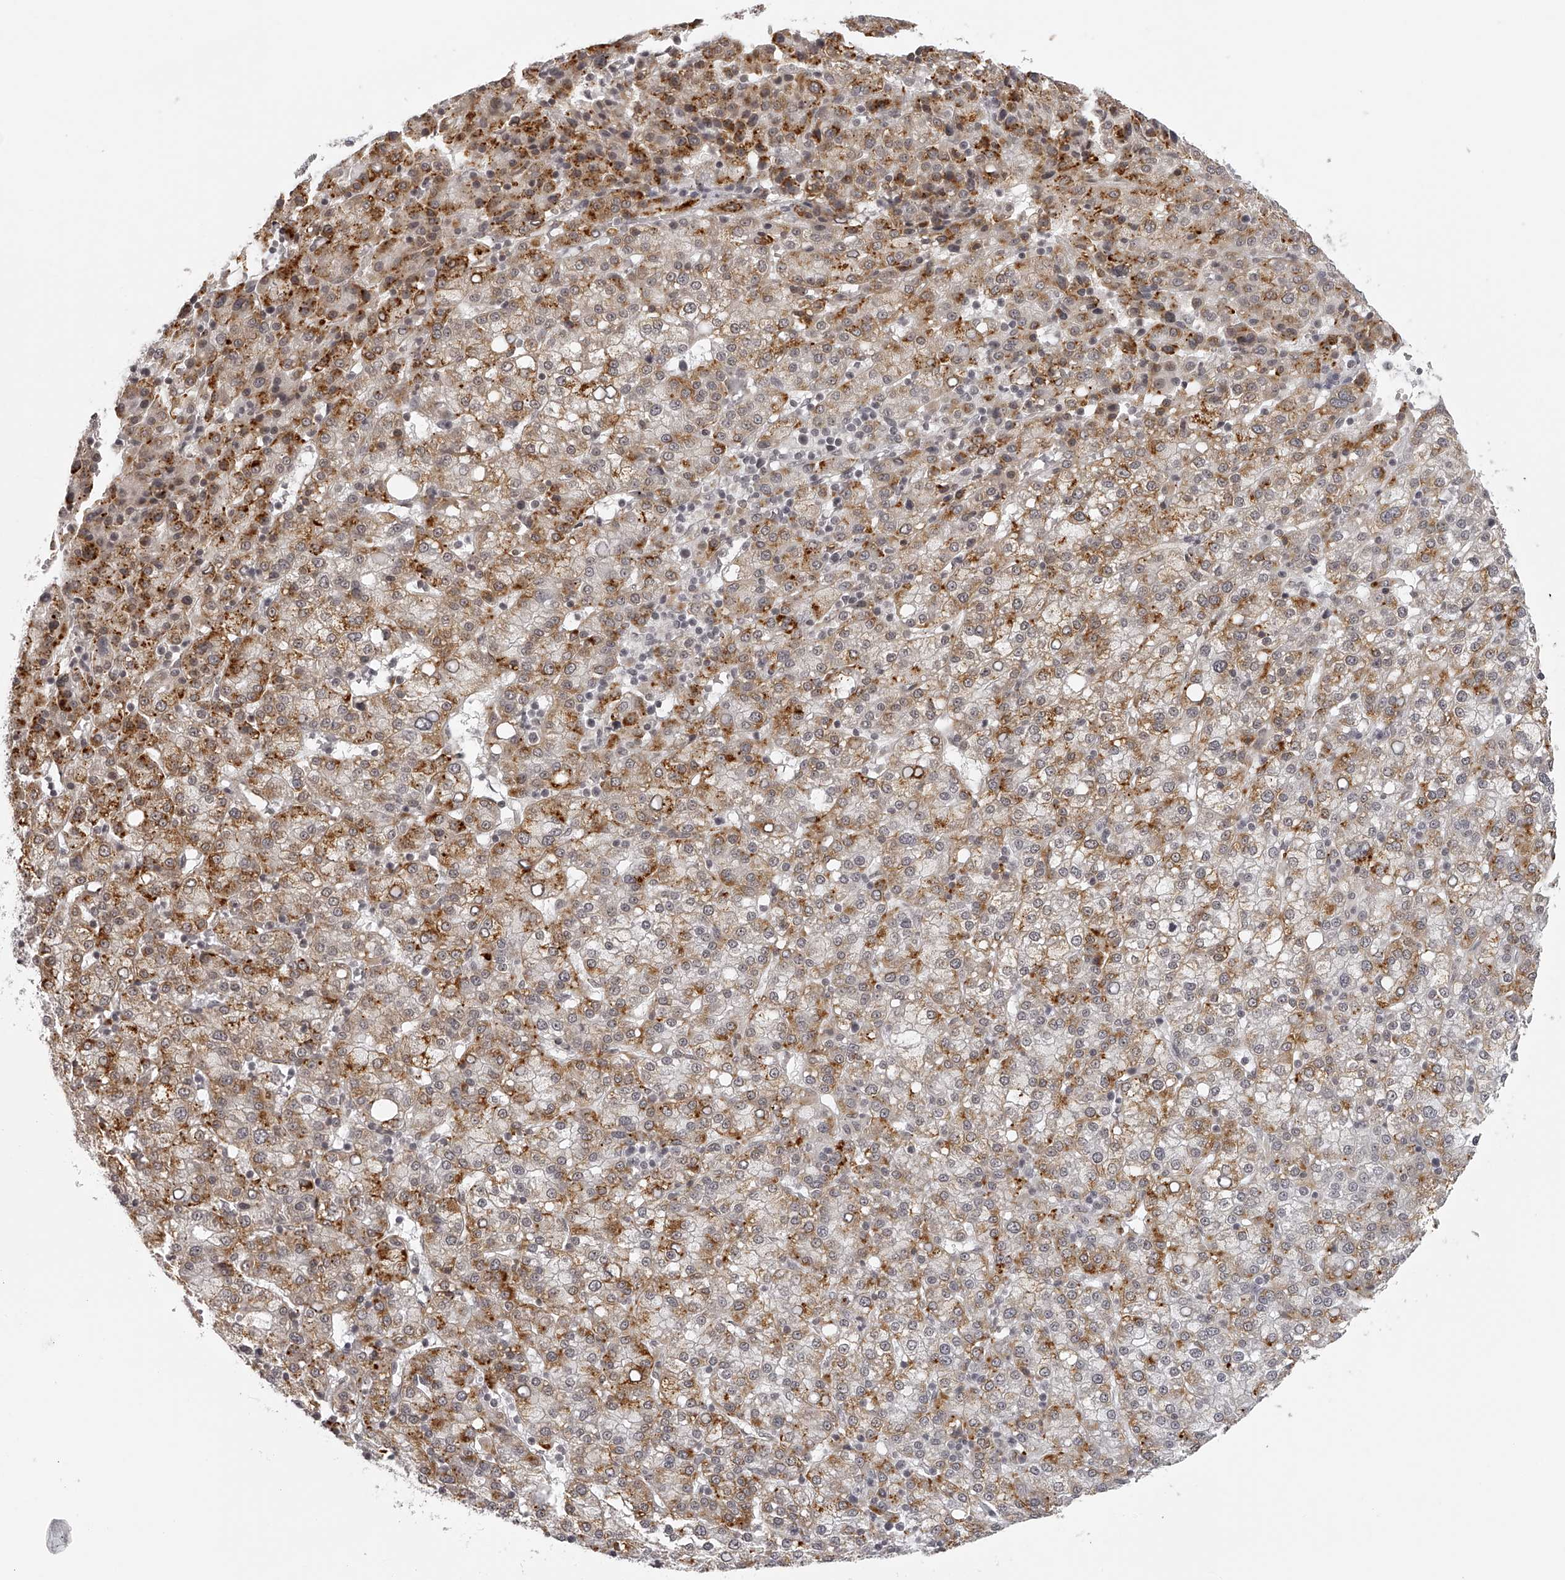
{"staining": {"intensity": "moderate", "quantity": ">75%", "location": "cytoplasmic/membranous"}, "tissue": "liver cancer", "cell_type": "Tumor cells", "image_type": "cancer", "snomed": [{"axis": "morphology", "description": "Carcinoma, Hepatocellular, NOS"}, {"axis": "topography", "description": "Liver"}], "caption": "A micrograph of human liver hepatocellular carcinoma stained for a protein exhibits moderate cytoplasmic/membranous brown staining in tumor cells. The protein of interest is stained brown, and the nuclei are stained in blue (DAB IHC with brightfield microscopy, high magnification).", "gene": "RNF220", "patient": {"sex": "female", "age": 58}}